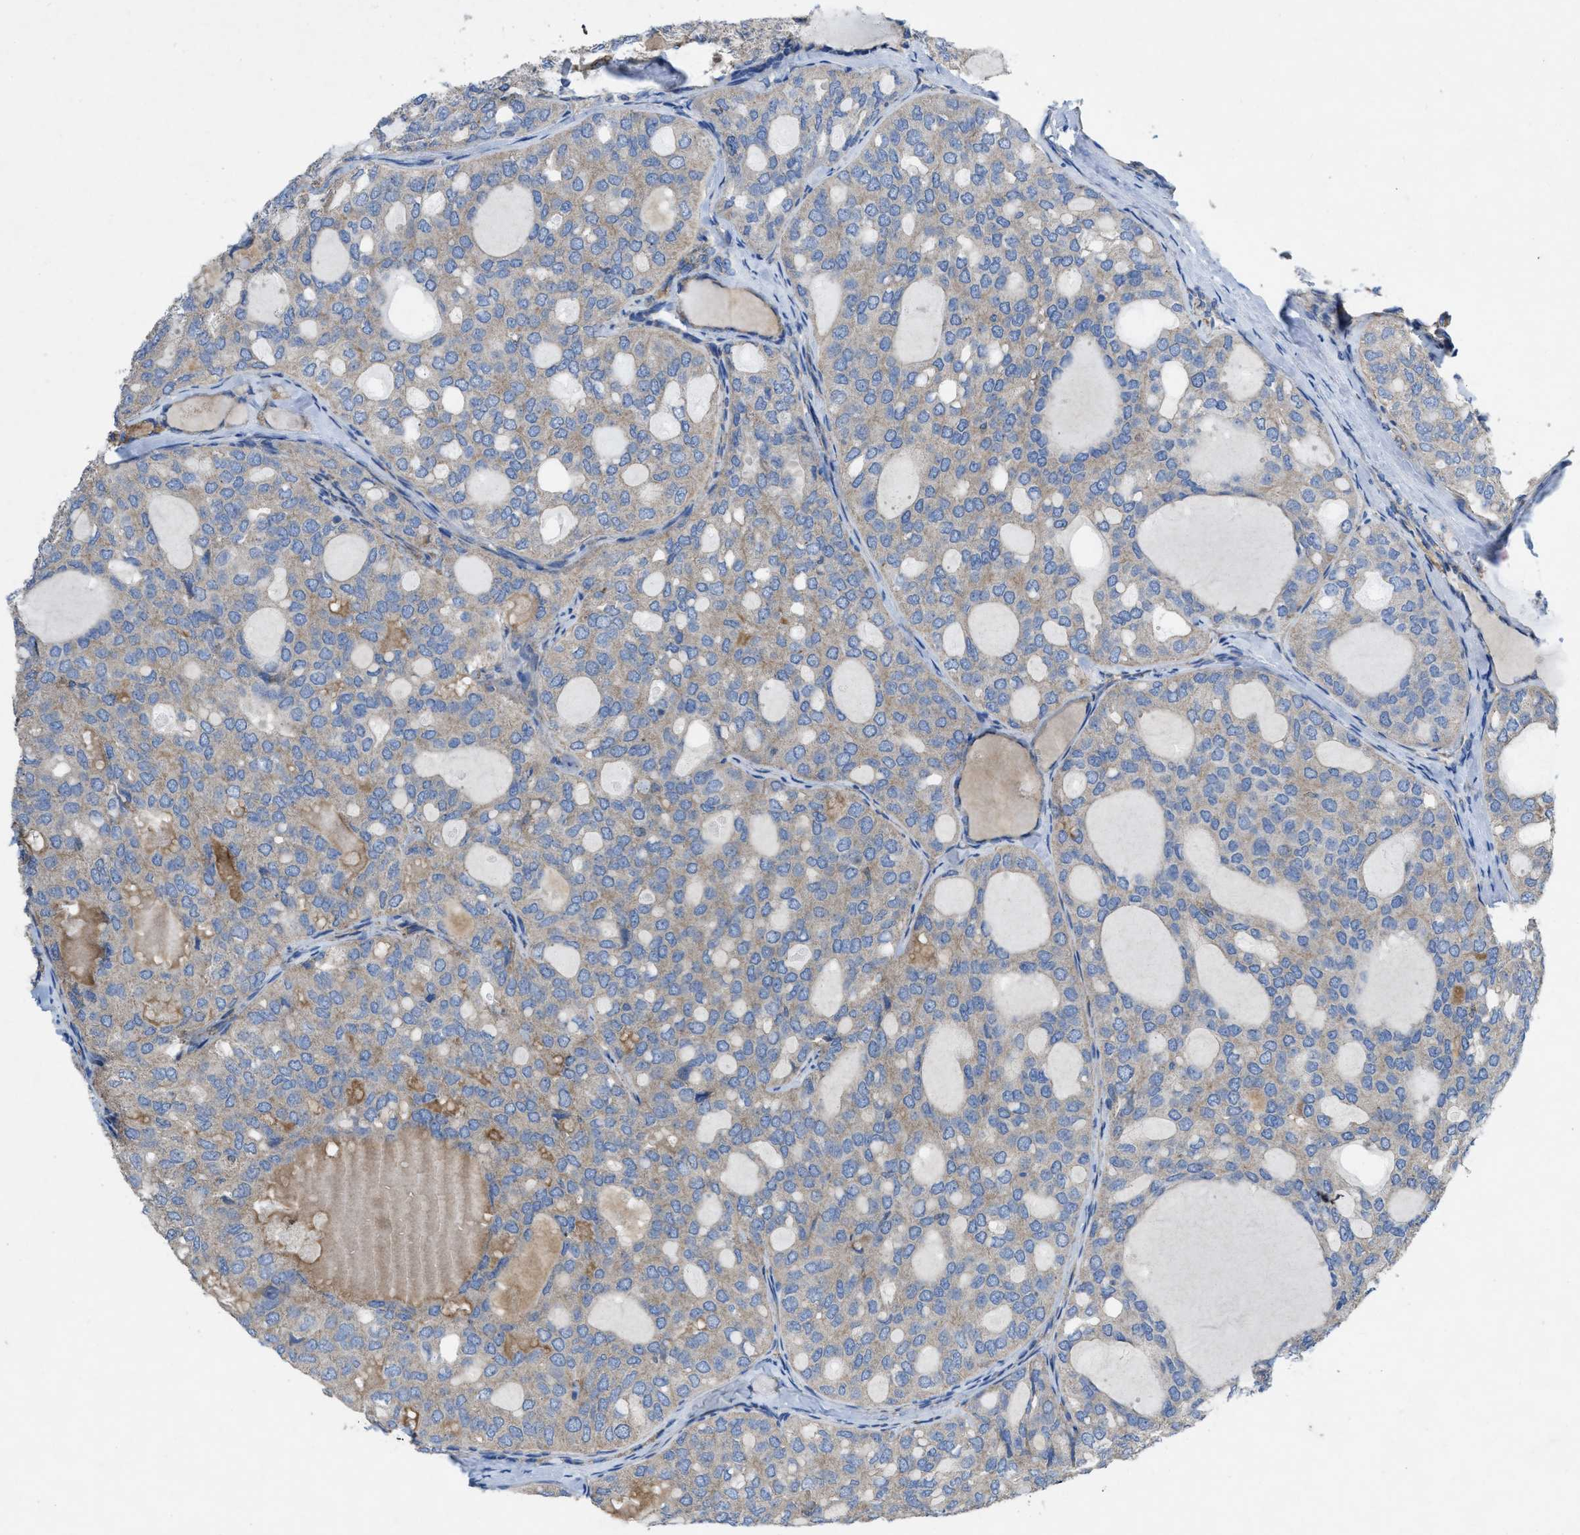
{"staining": {"intensity": "weak", "quantity": ">75%", "location": "cytoplasmic/membranous"}, "tissue": "thyroid cancer", "cell_type": "Tumor cells", "image_type": "cancer", "snomed": [{"axis": "morphology", "description": "Follicular adenoma carcinoma, NOS"}, {"axis": "topography", "description": "Thyroid gland"}], "caption": "Immunohistochemical staining of thyroid follicular adenoma carcinoma exhibits low levels of weak cytoplasmic/membranous protein expression in about >75% of tumor cells. Nuclei are stained in blue.", "gene": "DOLPP1", "patient": {"sex": "male", "age": 75}}